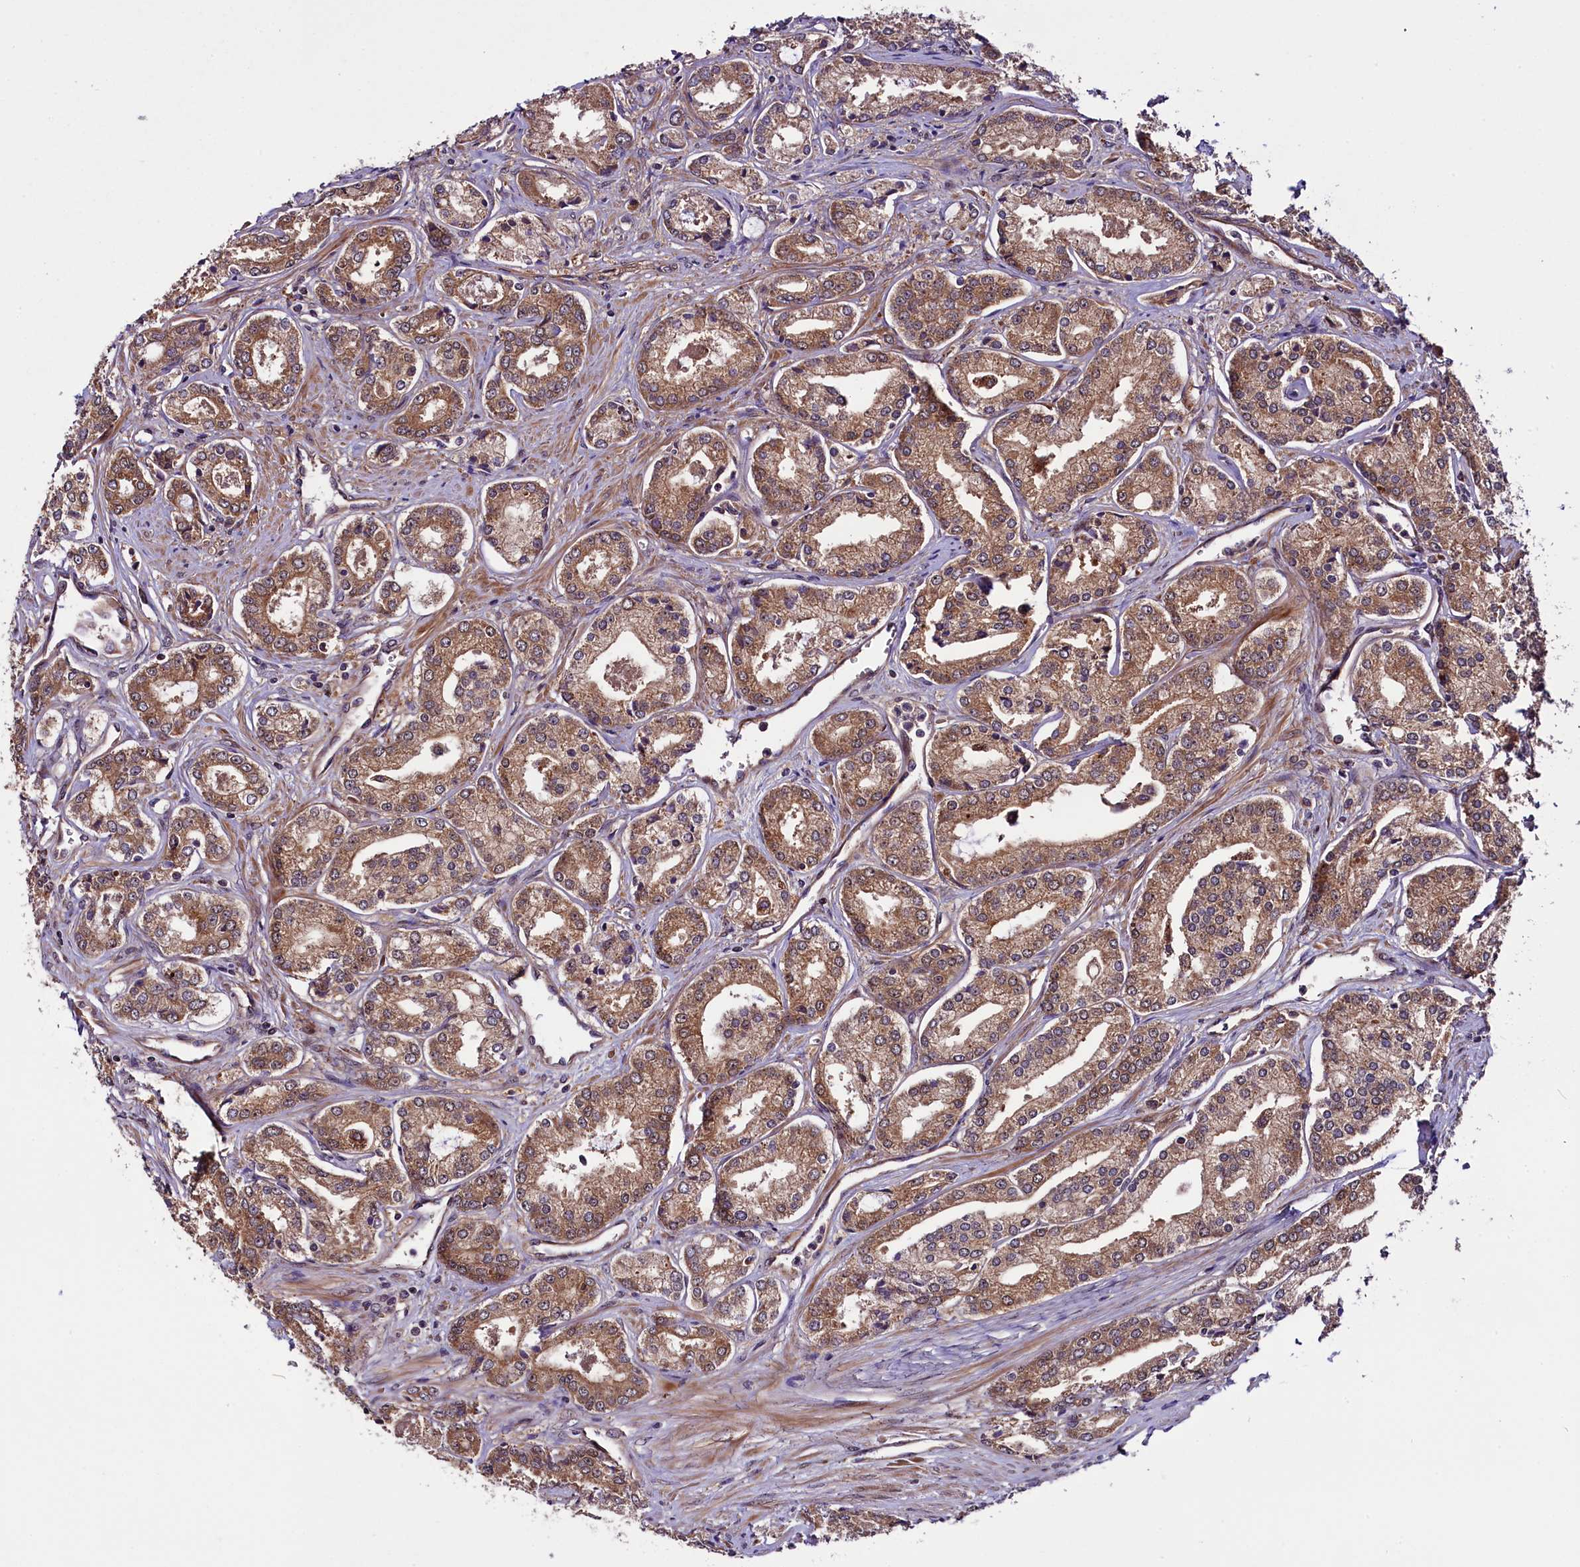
{"staining": {"intensity": "moderate", "quantity": ">75%", "location": "cytoplasmic/membranous"}, "tissue": "prostate cancer", "cell_type": "Tumor cells", "image_type": "cancer", "snomed": [{"axis": "morphology", "description": "Adenocarcinoma, Low grade"}, {"axis": "topography", "description": "Prostate"}], "caption": "Immunohistochemistry (IHC) image of neoplastic tissue: human prostate cancer stained using IHC shows medium levels of moderate protein expression localized specifically in the cytoplasmic/membranous of tumor cells, appearing as a cytoplasmic/membranous brown color.", "gene": "RPUSD2", "patient": {"sex": "male", "age": 68}}